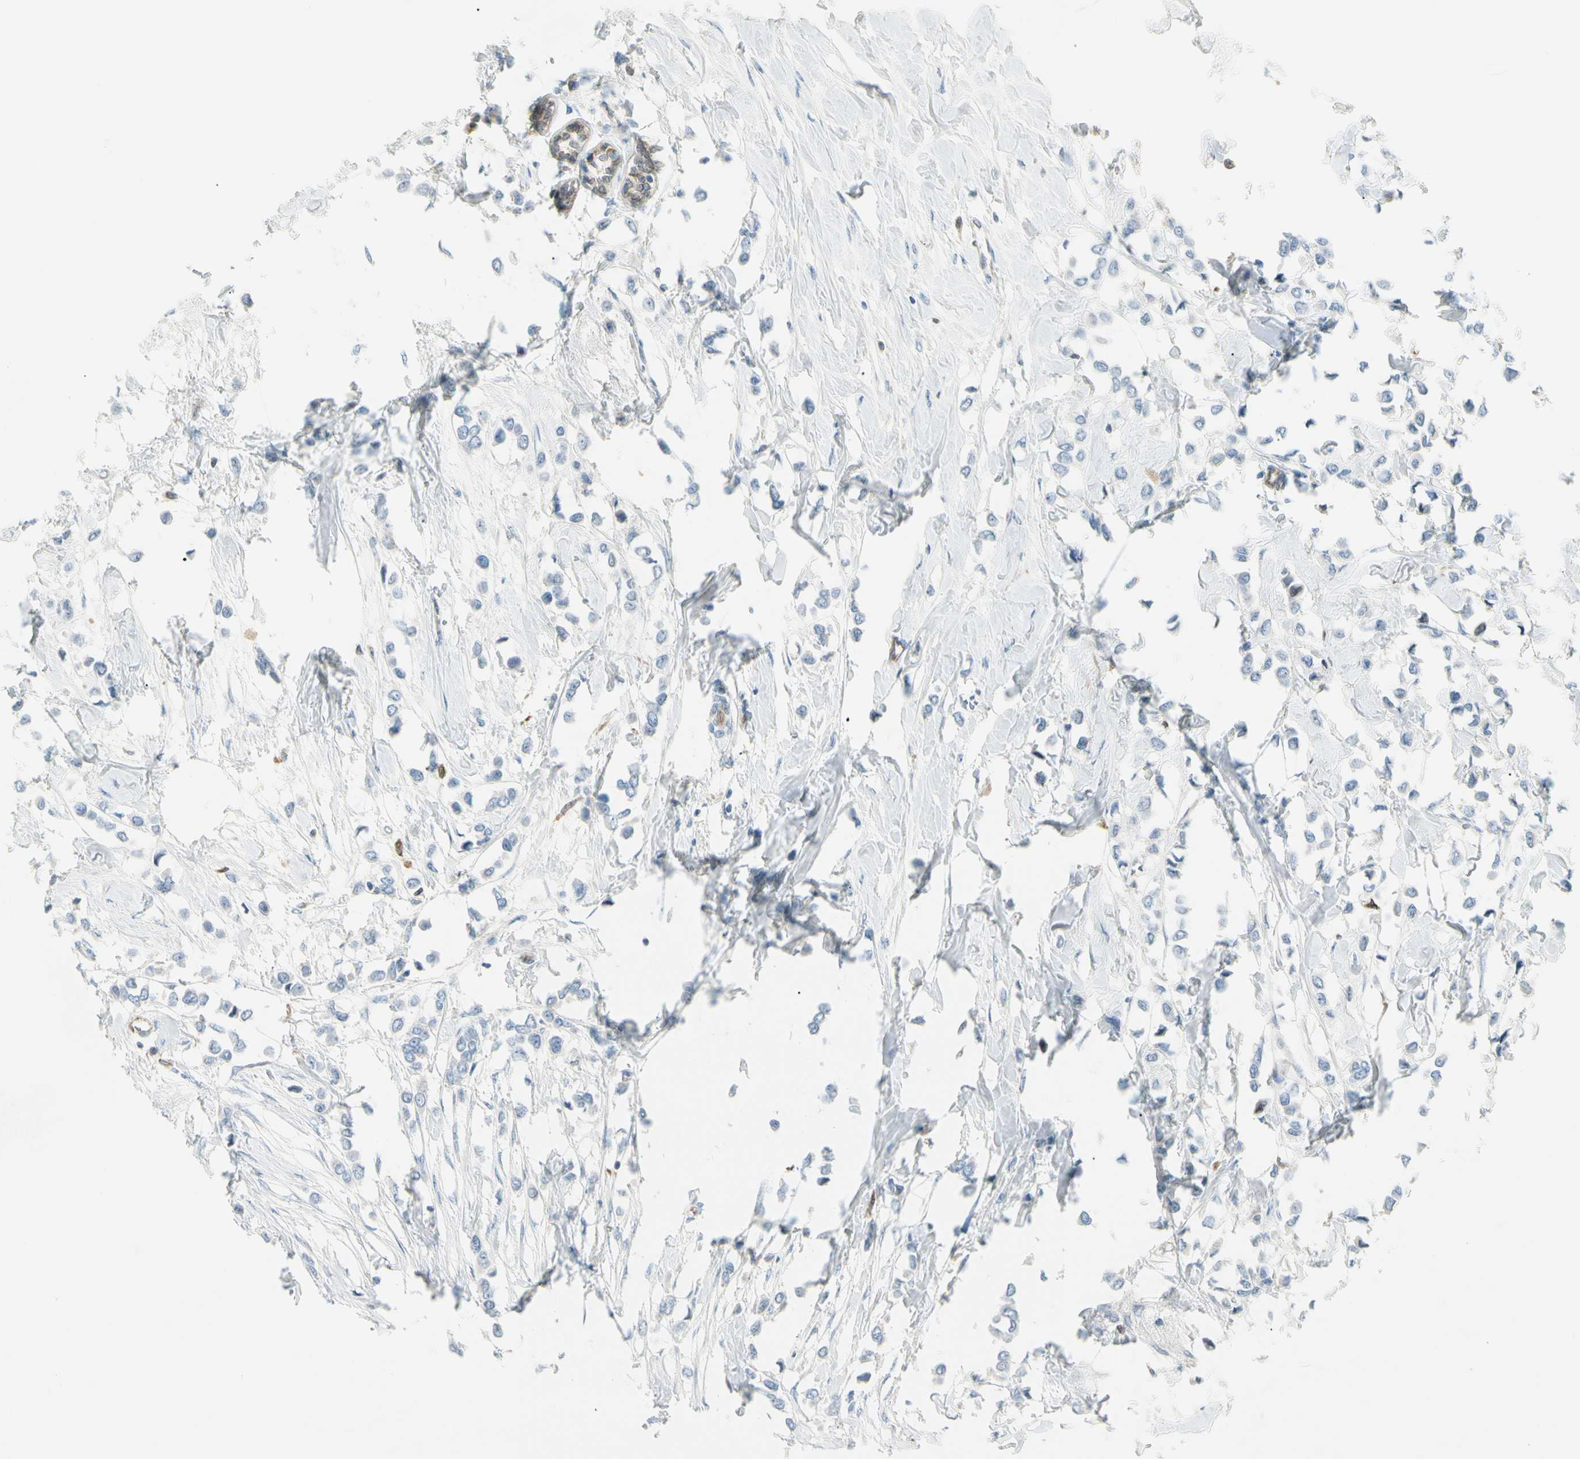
{"staining": {"intensity": "negative", "quantity": "none", "location": "none"}, "tissue": "breast cancer", "cell_type": "Tumor cells", "image_type": "cancer", "snomed": [{"axis": "morphology", "description": "Lobular carcinoma"}, {"axis": "topography", "description": "Breast"}], "caption": "Immunohistochemistry (IHC) photomicrograph of neoplastic tissue: lobular carcinoma (breast) stained with DAB (3,3'-diaminobenzidine) reveals no significant protein expression in tumor cells. (DAB (3,3'-diaminobenzidine) IHC, high magnification).", "gene": "LPCAT2", "patient": {"sex": "female", "age": 51}}